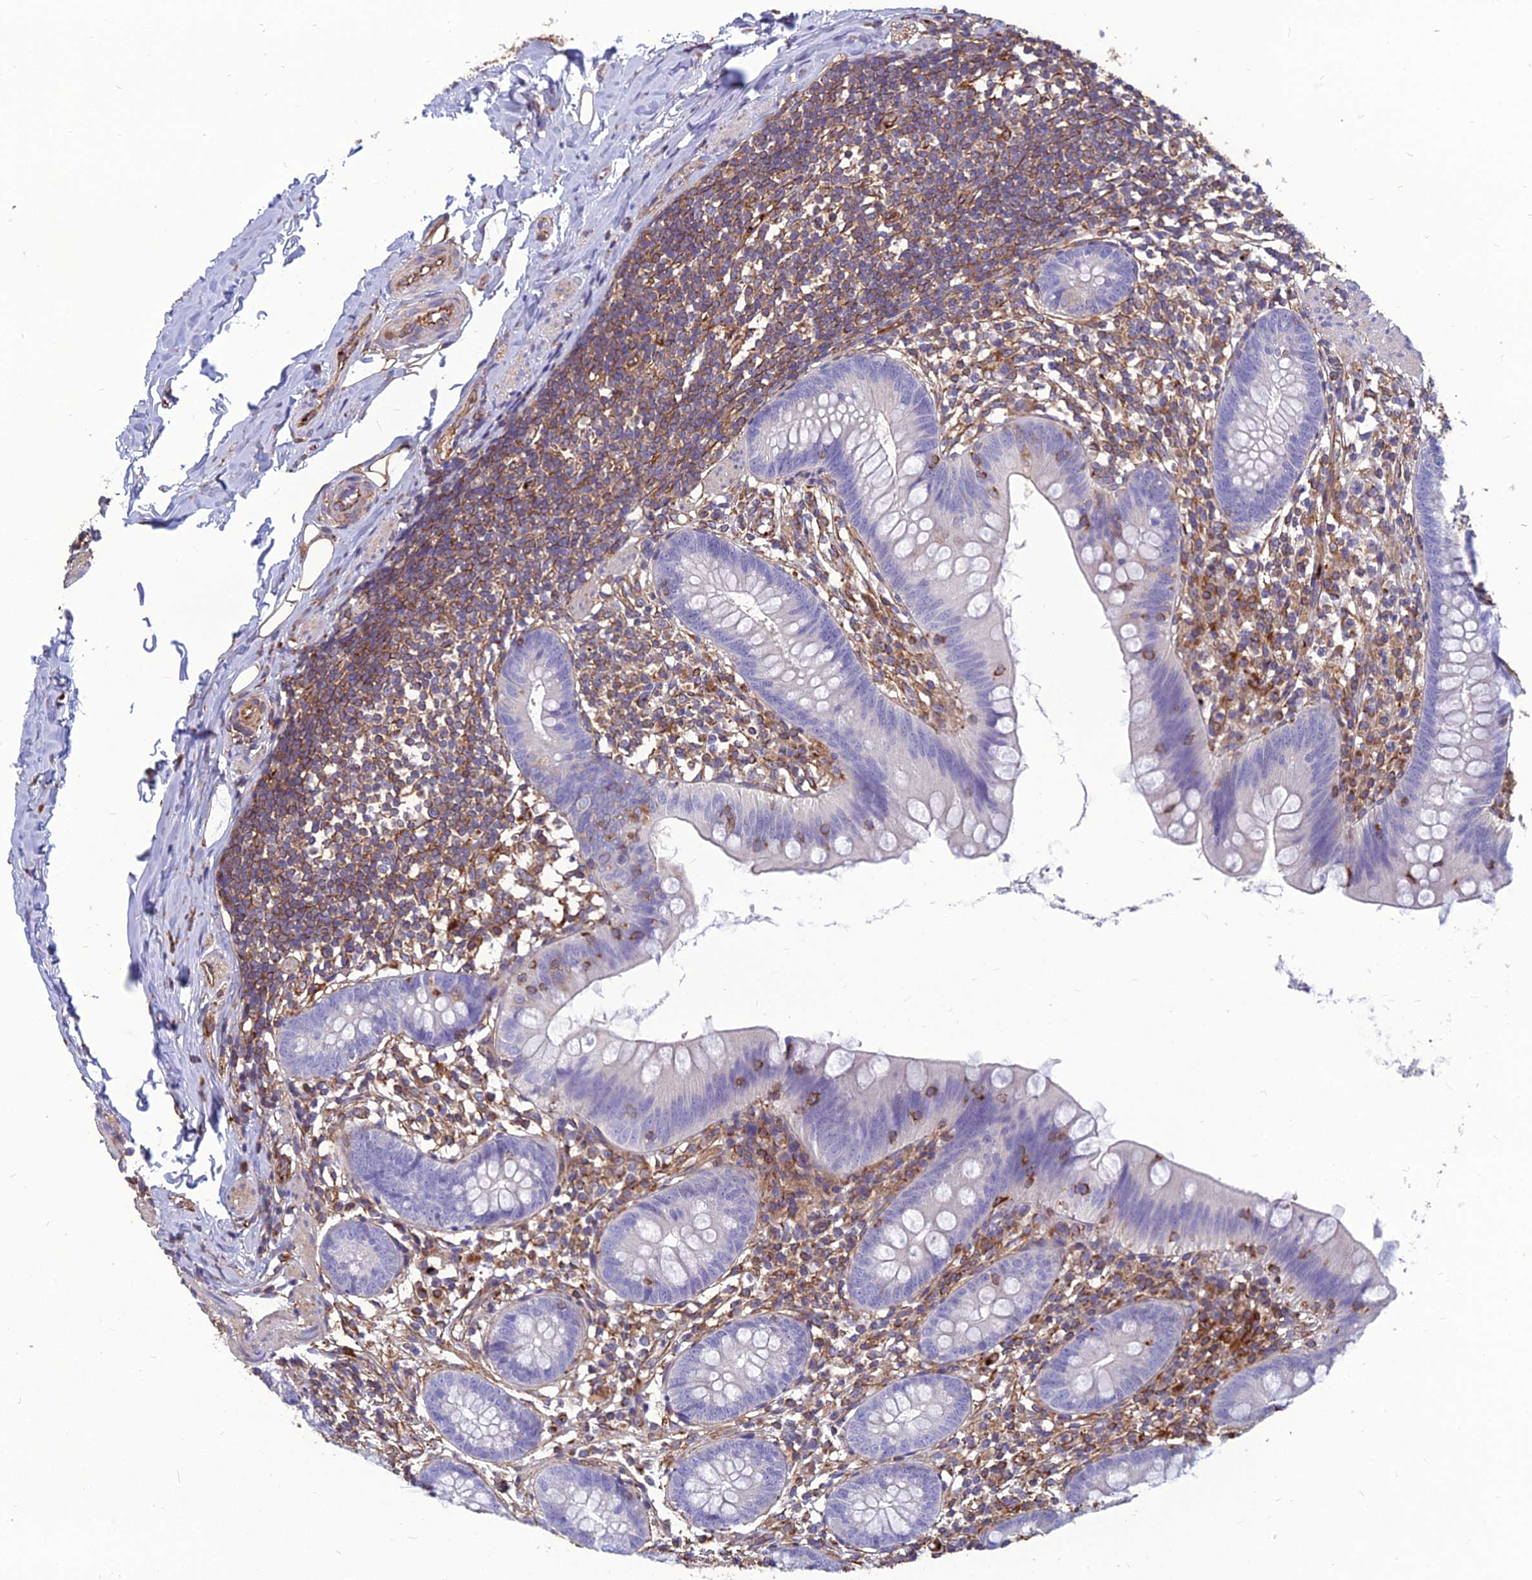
{"staining": {"intensity": "negative", "quantity": "none", "location": "none"}, "tissue": "appendix", "cell_type": "Glandular cells", "image_type": "normal", "snomed": [{"axis": "morphology", "description": "Normal tissue, NOS"}, {"axis": "topography", "description": "Appendix"}], "caption": "Protein analysis of benign appendix shows no significant staining in glandular cells. Brightfield microscopy of IHC stained with DAB (3,3'-diaminobenzidine) (brown) and hematoxylin (blue), captured at high magnification.", "gene": "PSMD11", "patient": {"sex": "female", "age": 62}}